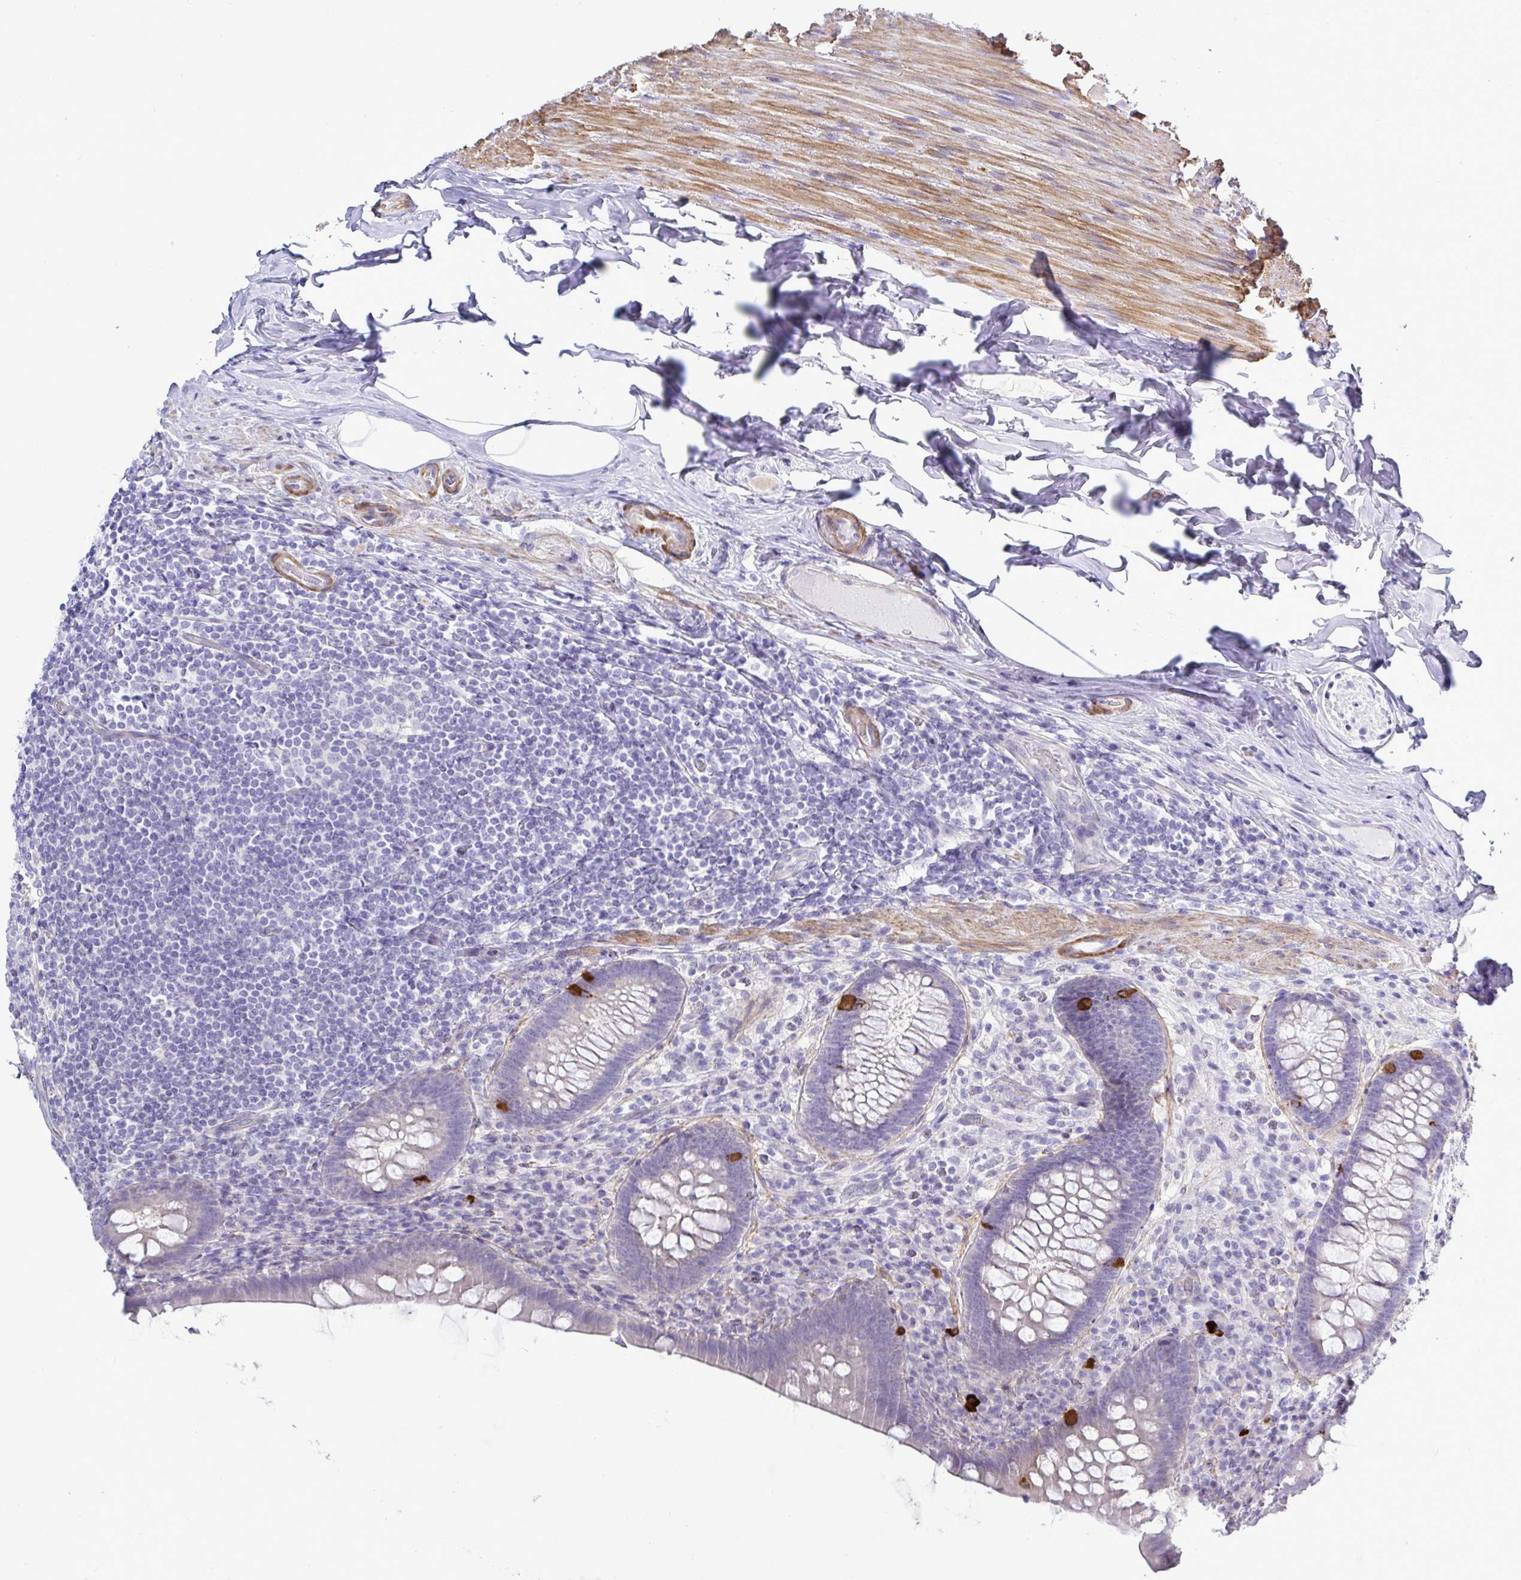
{"staining": {"intensity": "strong", "quantity": "<25%", "location": "cytoplasmic/membranous"}, "tissue": "appendix", "cell_type": "Glandular cells", "image_type": "normal", "snomed": [{"axis": "morphology", "description": "Normal tissue, NOS"}, {"axis": "topography", "description": "Appendix"}], "caption": "Appendix was stained to show a protein in brown. There is medium levels of strong cytoplasmic/membranous positivity in approximately <25% of glandular cells. (Stains: DAB (3,3'-diaminobenzidine) in brown, nuclei in blue, Microscopy: brightfield microscopy at high magnification).", "gene": "MED11", "patient": {"sex": "male", "age": 71}}